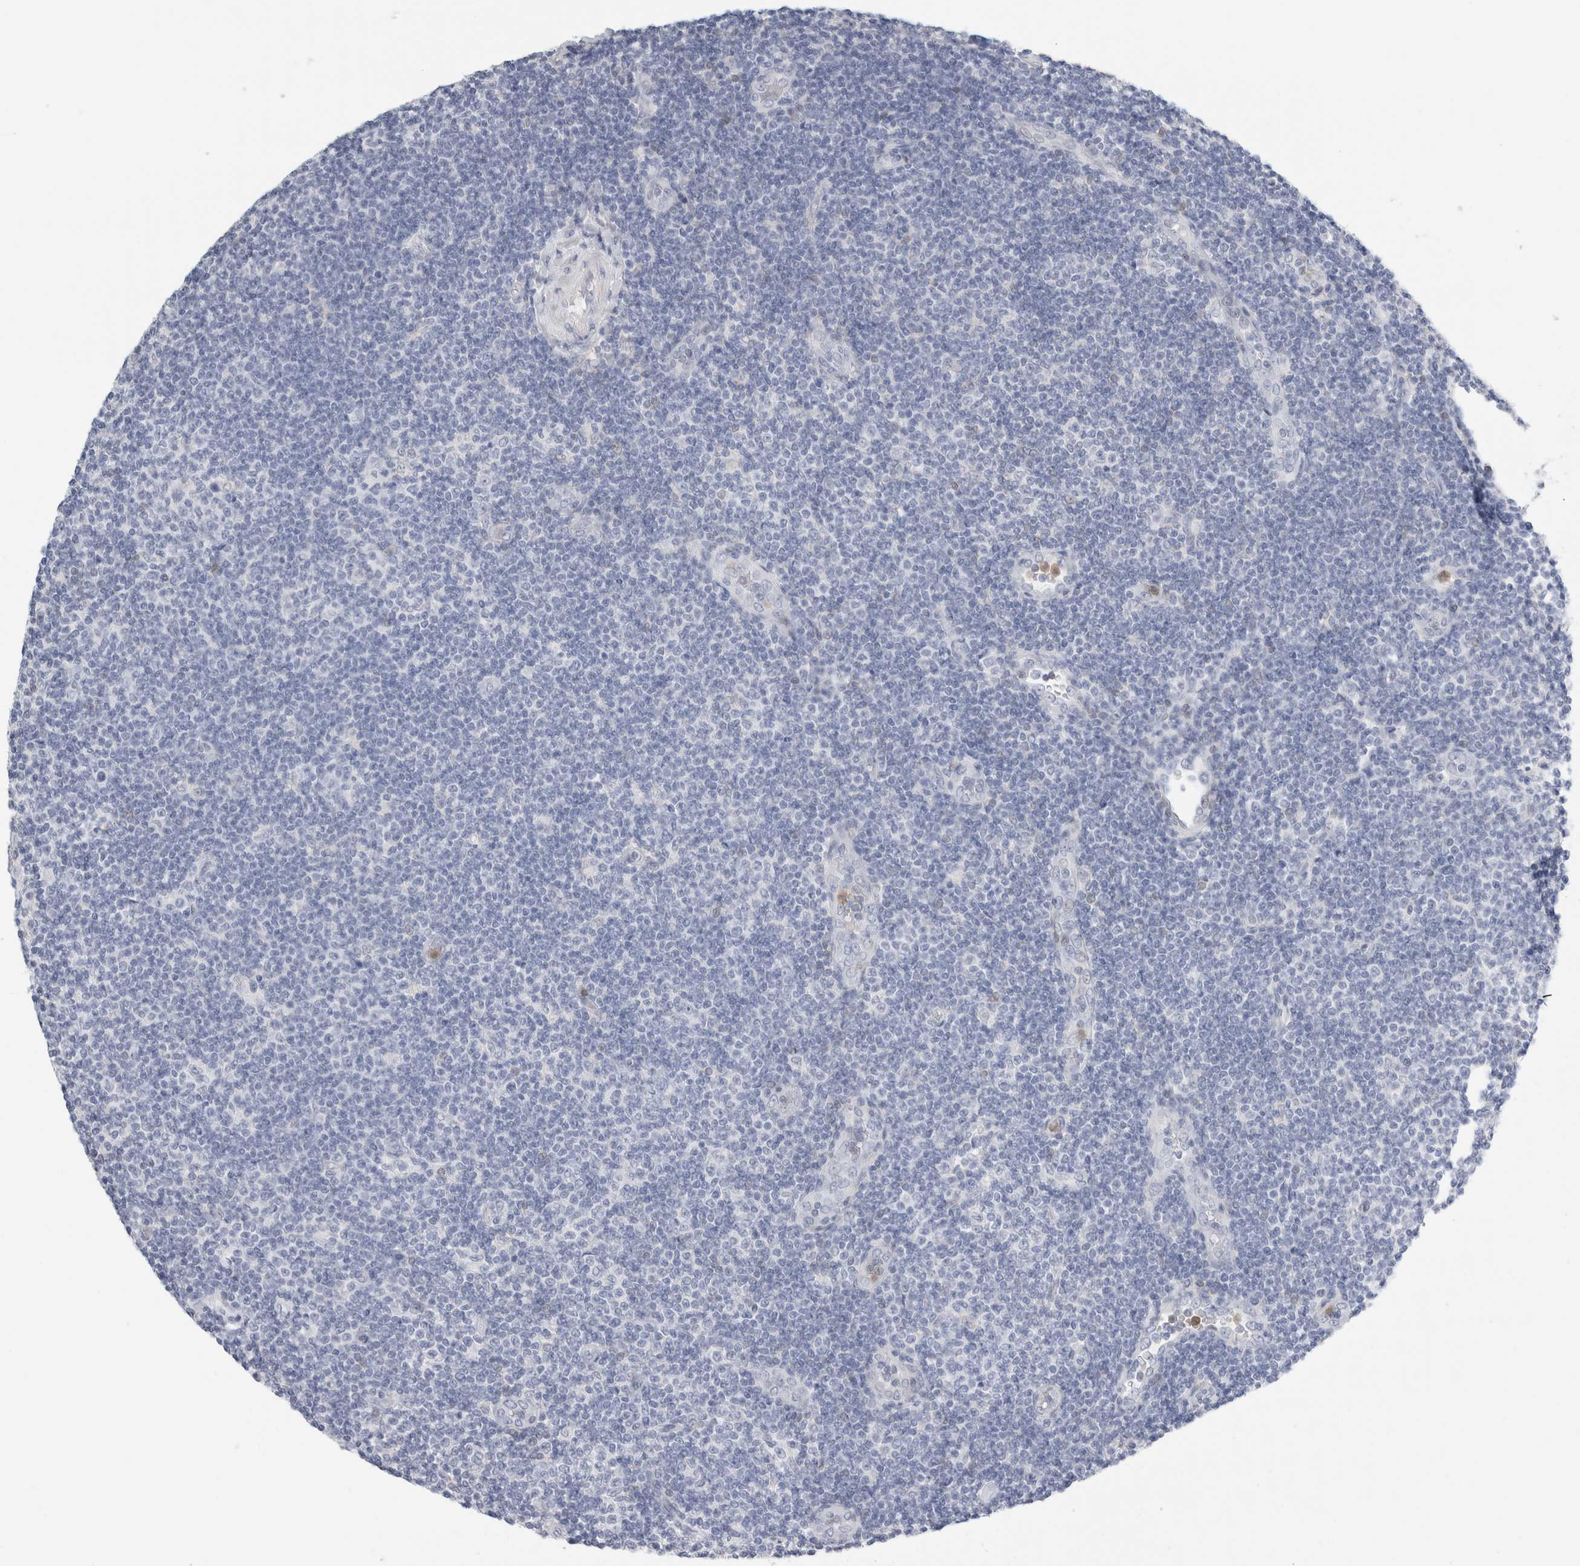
{"staining": {"intensity": "negative", "quantity": "none", "location": "none"}, "tissue": "lymphoma", "cell_type": "Tumor cells", "image_type": "cancer", "snomed": [{"axis": "morphology", "description": "Malignant lymphoma, non-Hodgkin's type, Low grade"}, {"axis": "topography", "description": "Lymph node"}], "caption": "Lymphoma was stained to show a protein in brown. There is no significant positivity in tumor cells.", "gene": "P2RY2", "patient": {"sex": "male", "age": 83}}